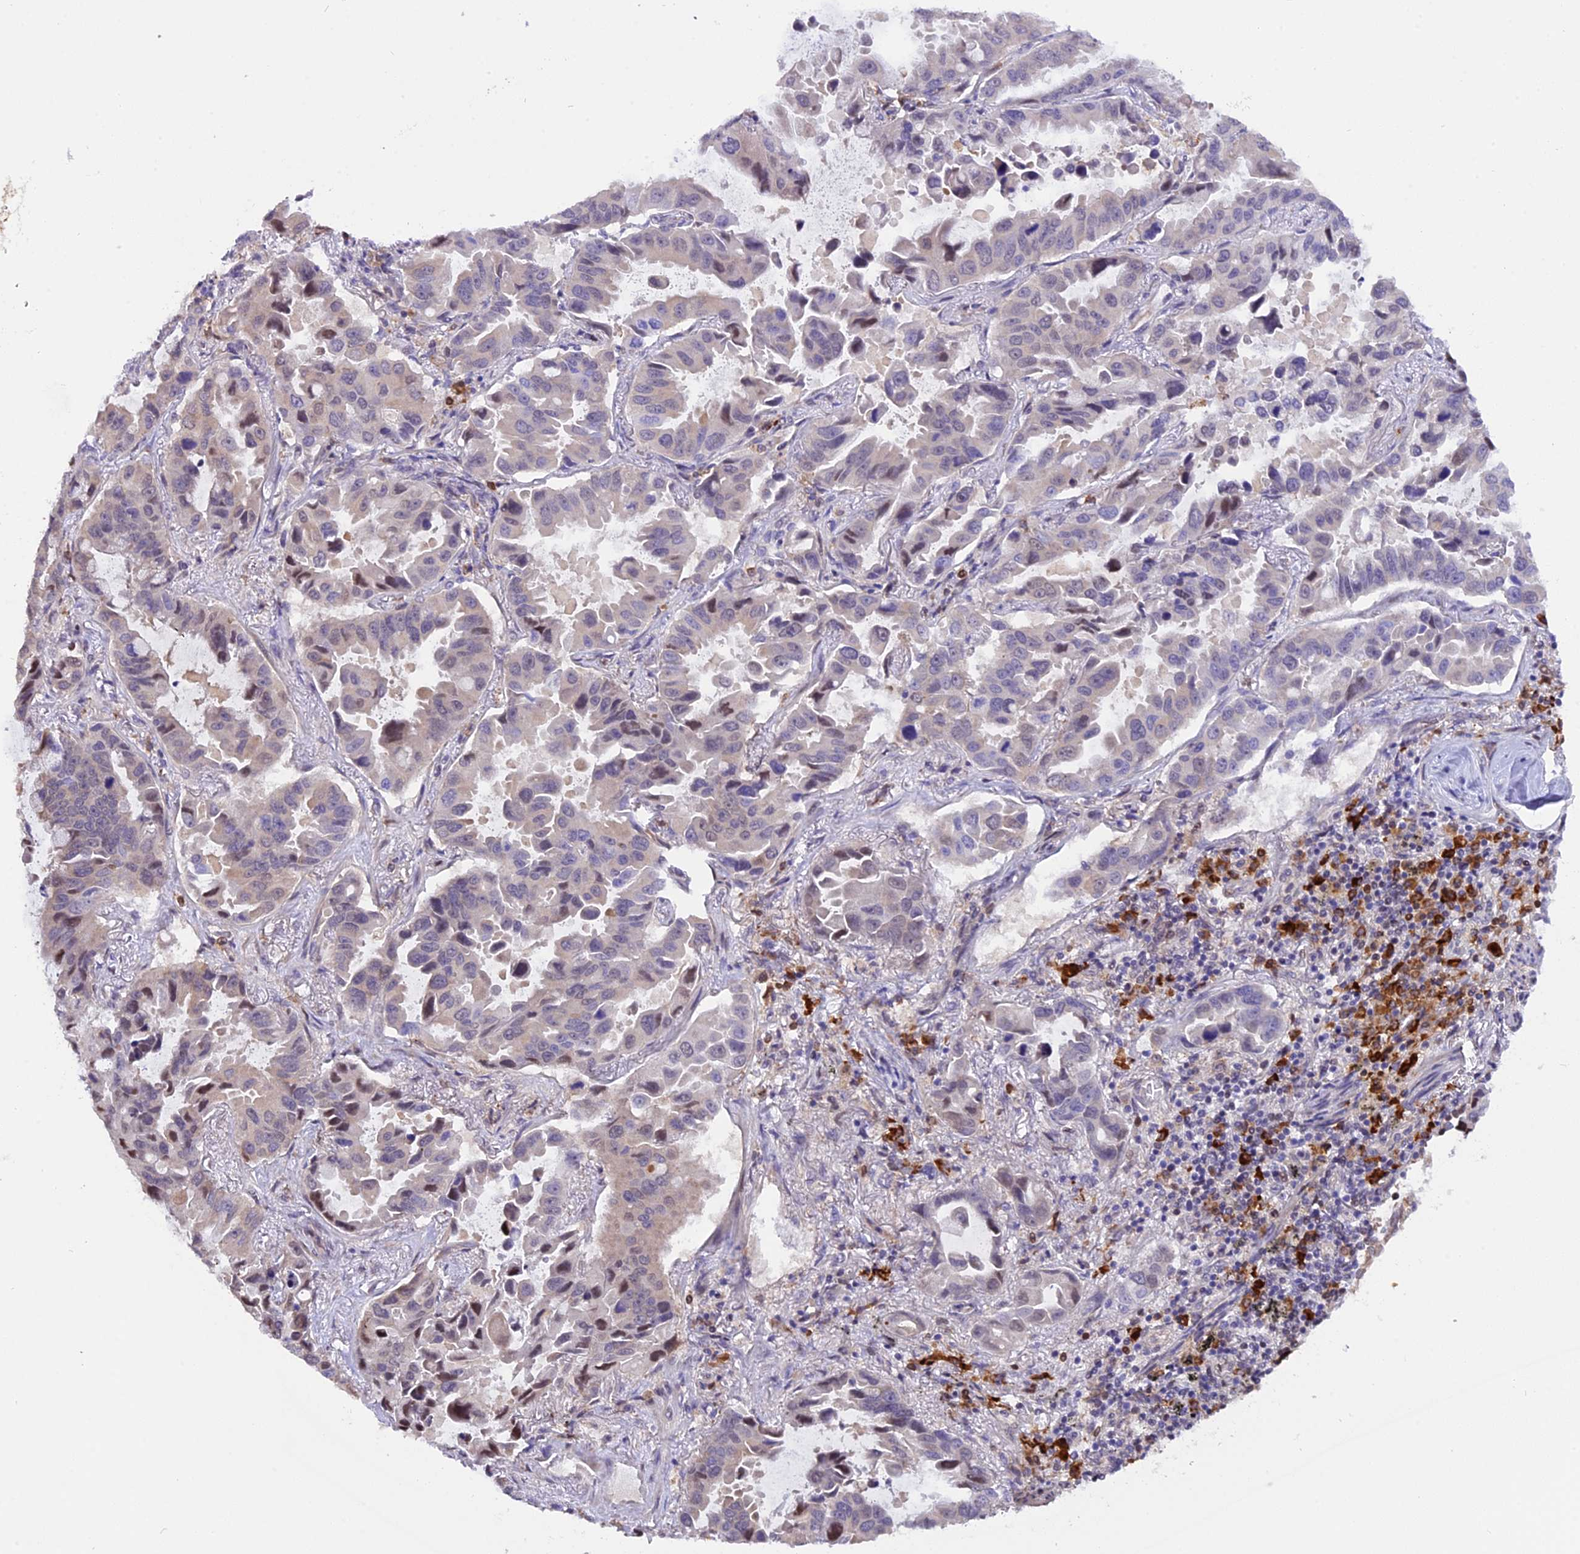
{"staining": {"intensity": "weak", "quantity": "<25%", "location": "nuclear"}, "tissue": "lung cancer", "cell_type": "Tumor cells", "image_type": "cancer", "snomed": [{"axis": "morphology", "description": "Adenocarcinoma, NOS"}, {"axis": "topography", "description": "Lung"}], "caption": "Image shows no protein staining in tumor cells of lung cancer (adenocarcinoma) tissue.", "gene": "HERPUD1", "patient": {"sex": "male", "age": 64}}